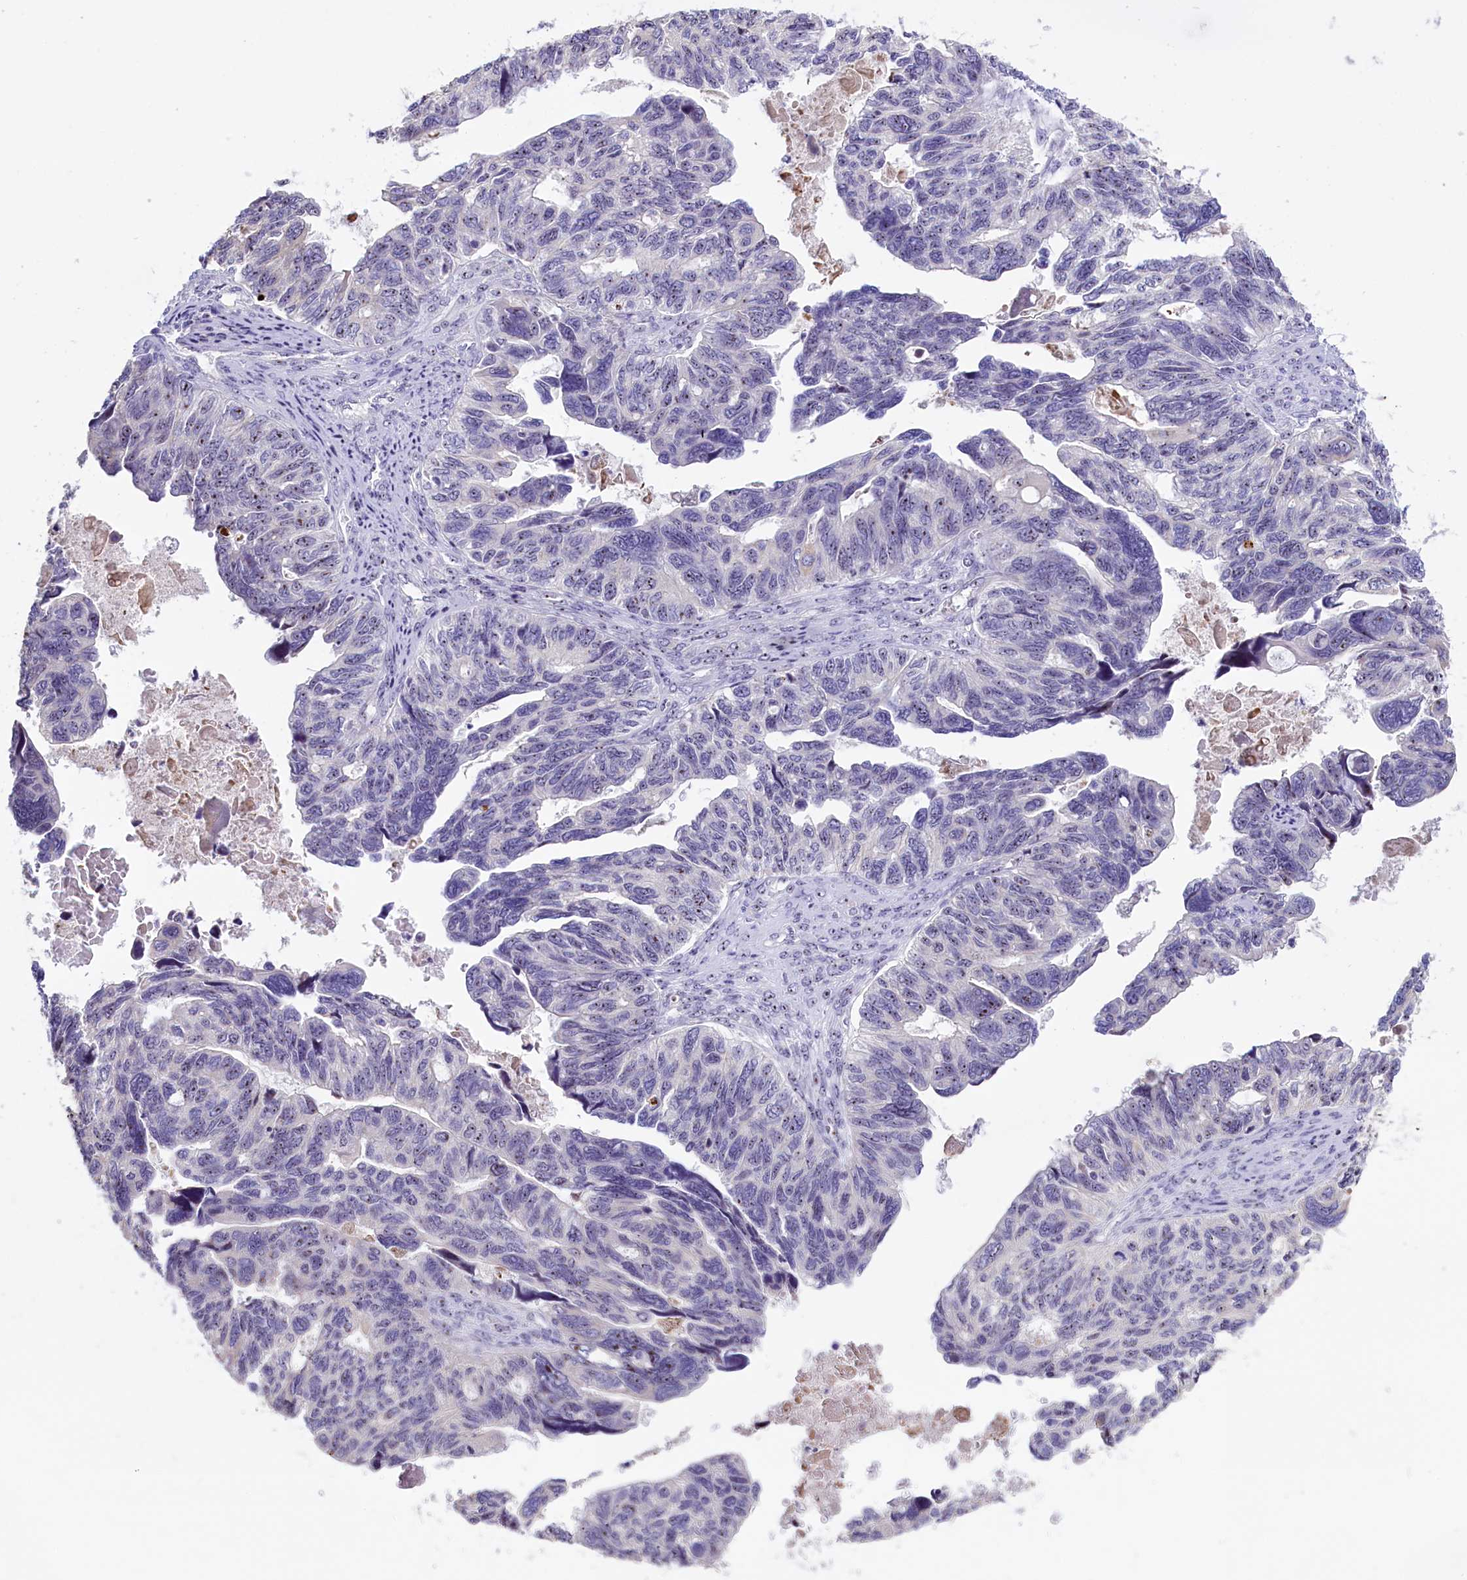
{"staining": {"intensity": "weak", "quantity": "<25%", "location": "nuclear"}, "tissue": "ovarian cancer", "cell_type": "Tumor cells", "image_type": "cancer", "snomed": [{"axis": "morphology", "description": "Cystadenocarcinoma, serous, NOS"}, {"axis": "topography", "description": "Ovary"}], "caption": "Protein analysis of serous cystadenocarcinoma (ovarian) demonstrates no significant positivity in tumor cells.", "gene": "TBL3", "patient": {"sex": "female", "age": 79}}